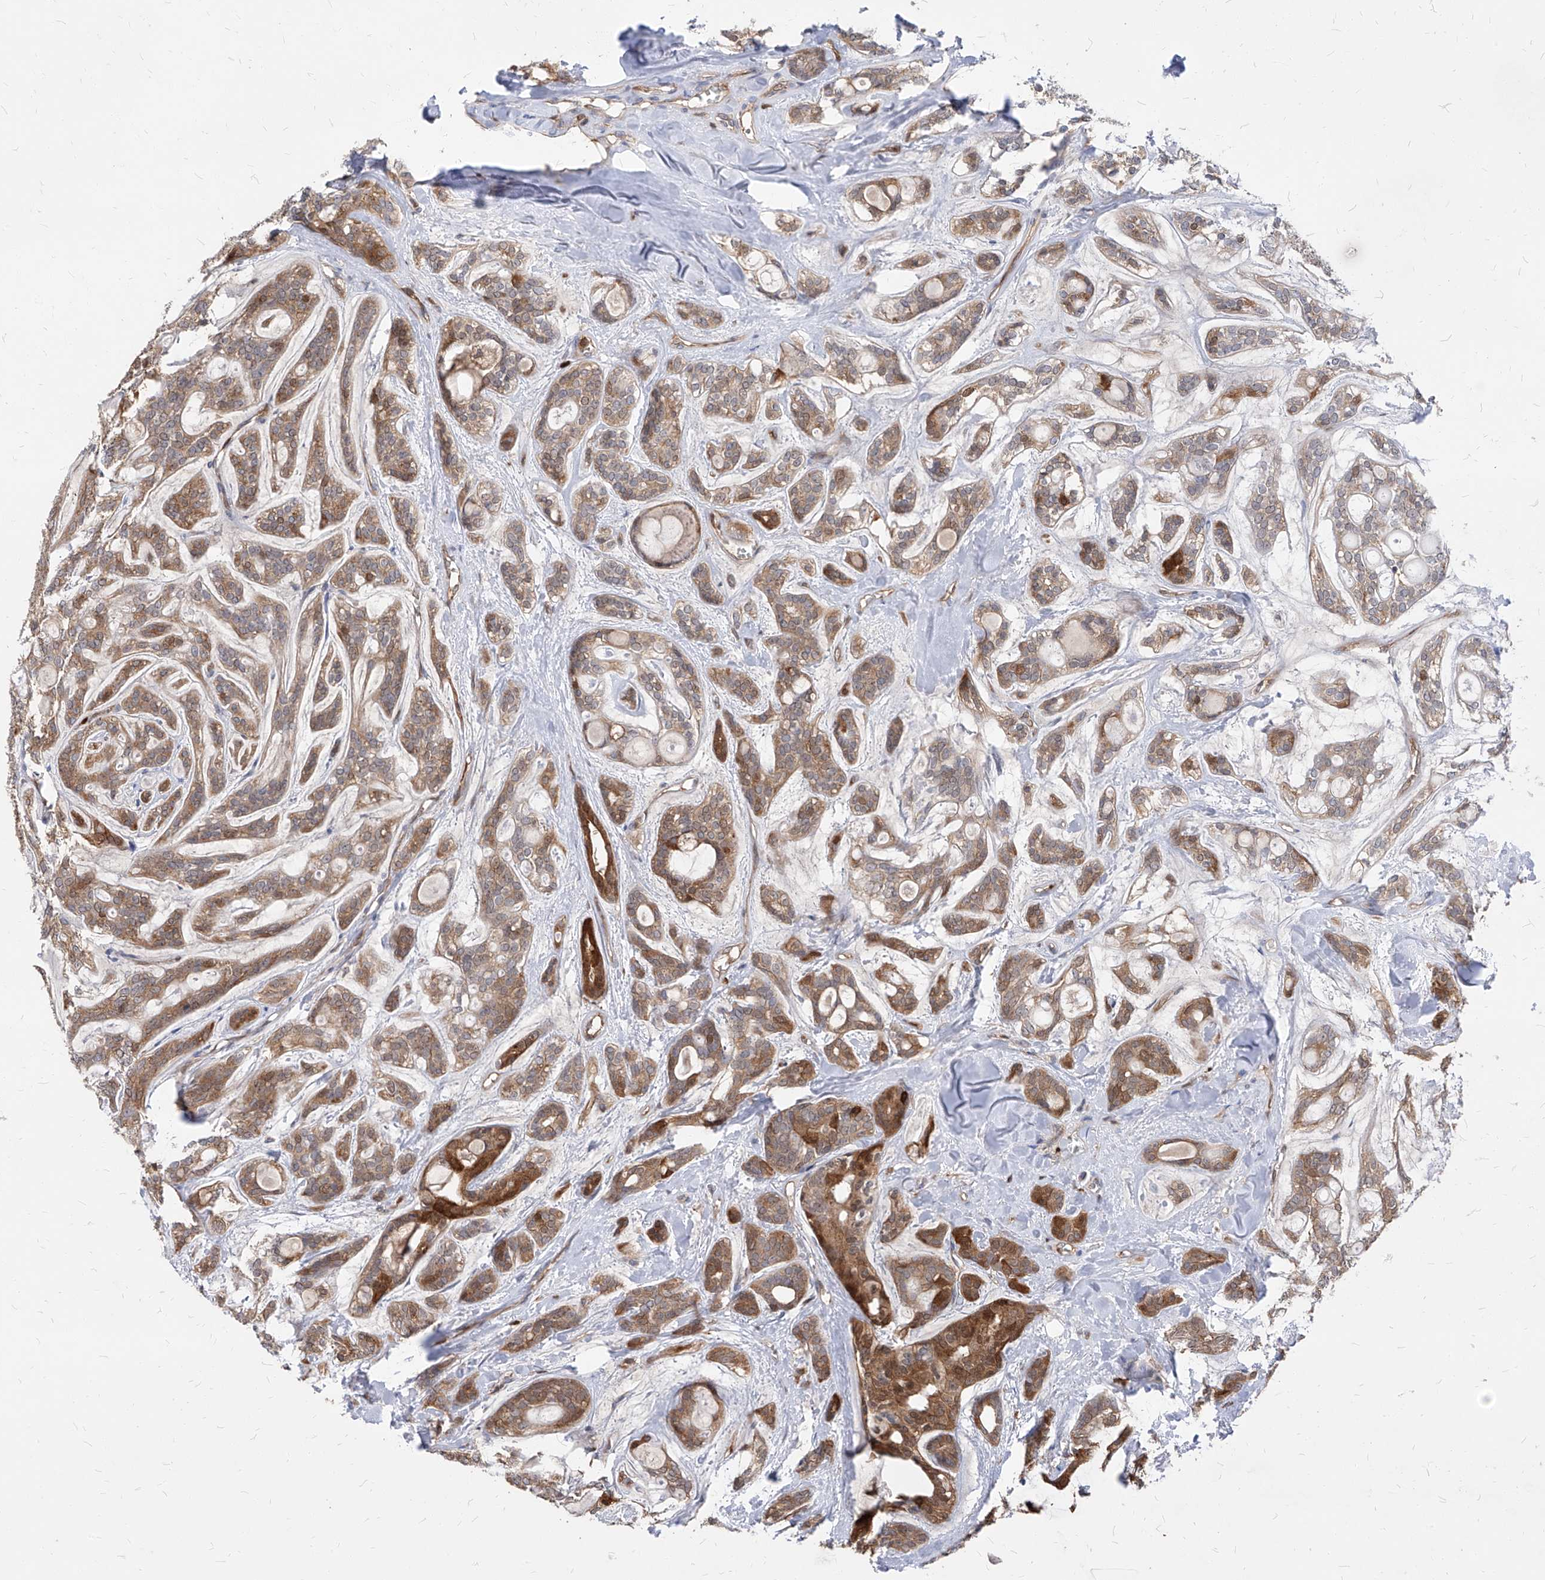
{"staining": {"intensity": "moderate", "quantity": ">75%", "location": "cytoplasmic/membranous"}, "tissue": "head and neck cancer", "cell_type": "Tumor cells", "image_type": "cancer", "snomed": [{"axis": "morphology", "description": "Adenocarcinoma, NOS"}, {"axis": "topography", "description": "Head-Neck"}], "caption": "A high-resolution histopathology image shows IHC staining of adenocarcinoma (head and neck), which displays moderate cytoplasmic/membranous positivity in about >75% of tumor cells.", "gene": "ABRACL", "patient": {"sex": "male", "age": 66}}